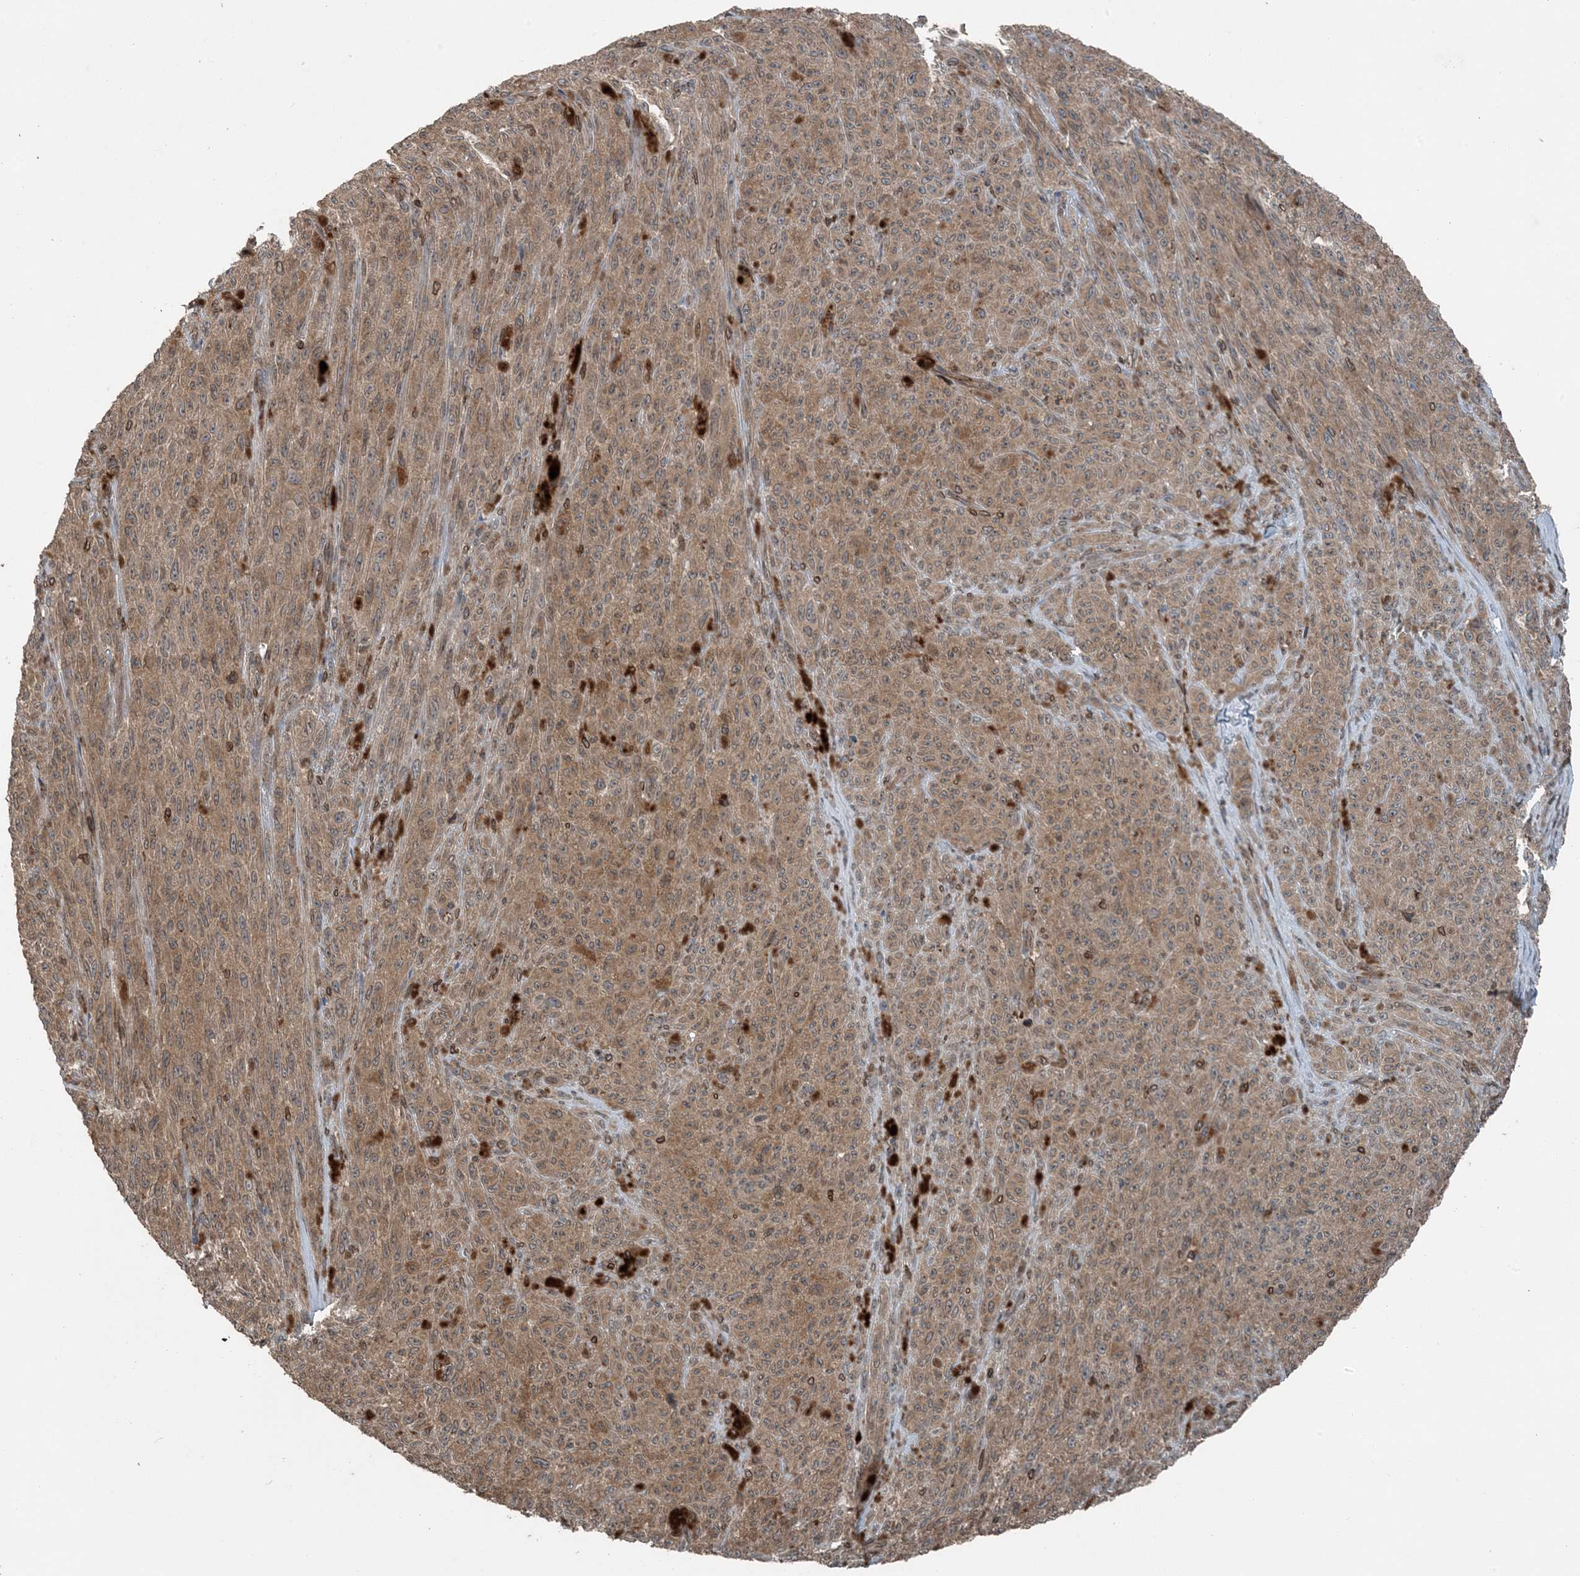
{"staining": {"intensity": "moderate", "quantity": ">75%", "location": "cytoplasmic/membranous"}, "tissue": "melanoma", "cell_type": "Tumor cells", "image_type": "cancer", "snomed": [{"axis": "morphology", "description": "Malignant melanoma, NOS"}, {"axis": "topography", "description": "Skin"}], "caption": "Protein expression analysis of human malignant melanoma reveals moderate cytoplasmic/membranous expression in approximately >75% of tumor cells.", "gene": "ZFAND2B", "patient": {"sex": "female", "age": 82}}